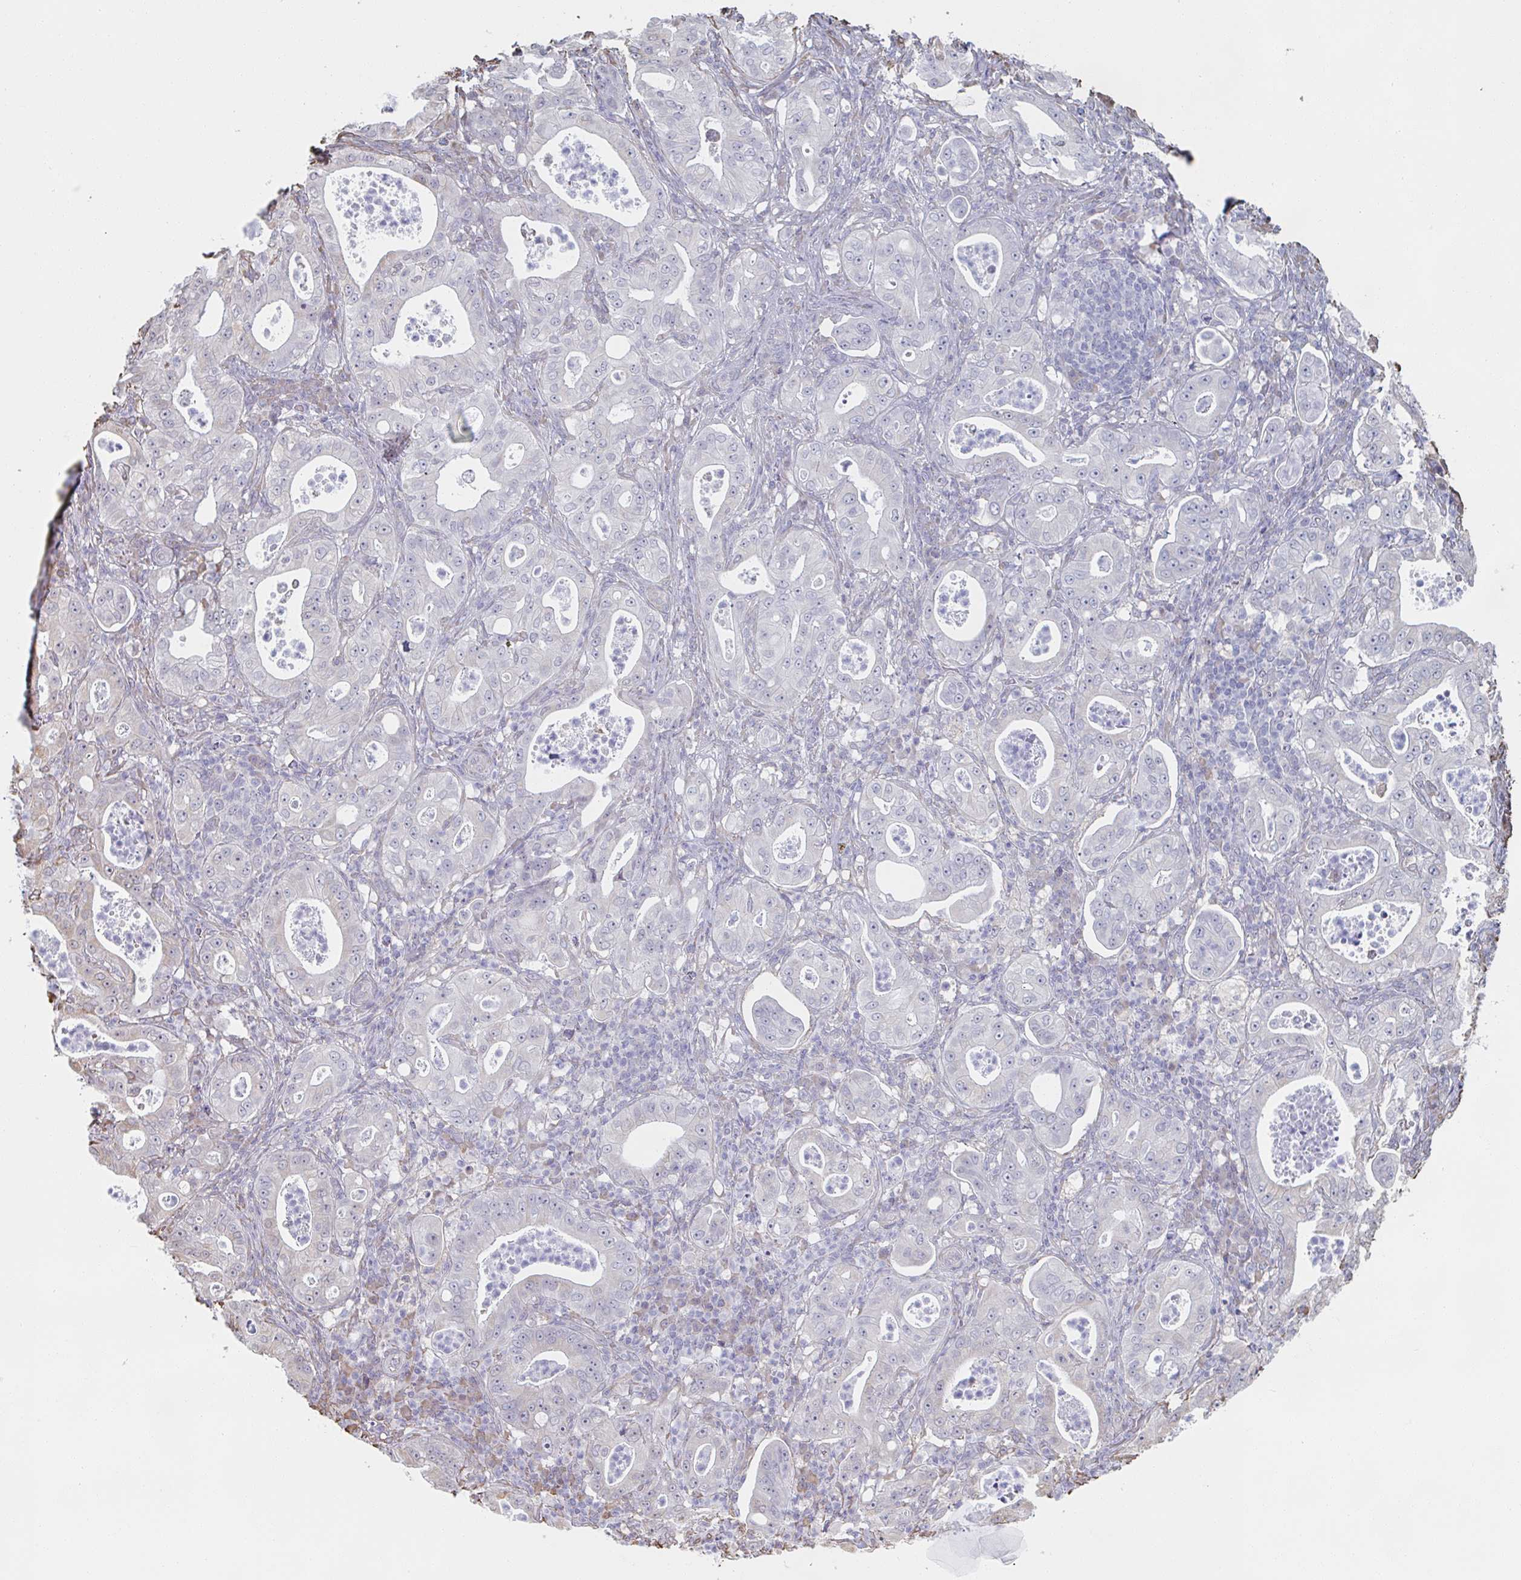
{"staining": {"intensity": "negative", "quantity": "none", "location": "none"}, "tissue": "pancreatic cancer", "cell_type": "Tumor cells", "image_type": "cancer", "snomed": [{"axis": "morphology", "description": "Adenocarcinoma, NOS"}, {"axis": "topography", "description": "Pancreas"}], "caption": "IHC image of neoplastic tissue: pancreatic cancer stained with DAB (3,3'-diaminobenzidine) exhibits no significant protein positivity in tumor cells.", "gene": "RAB5IF", "patient": {"sex": "male", "age": 71}}